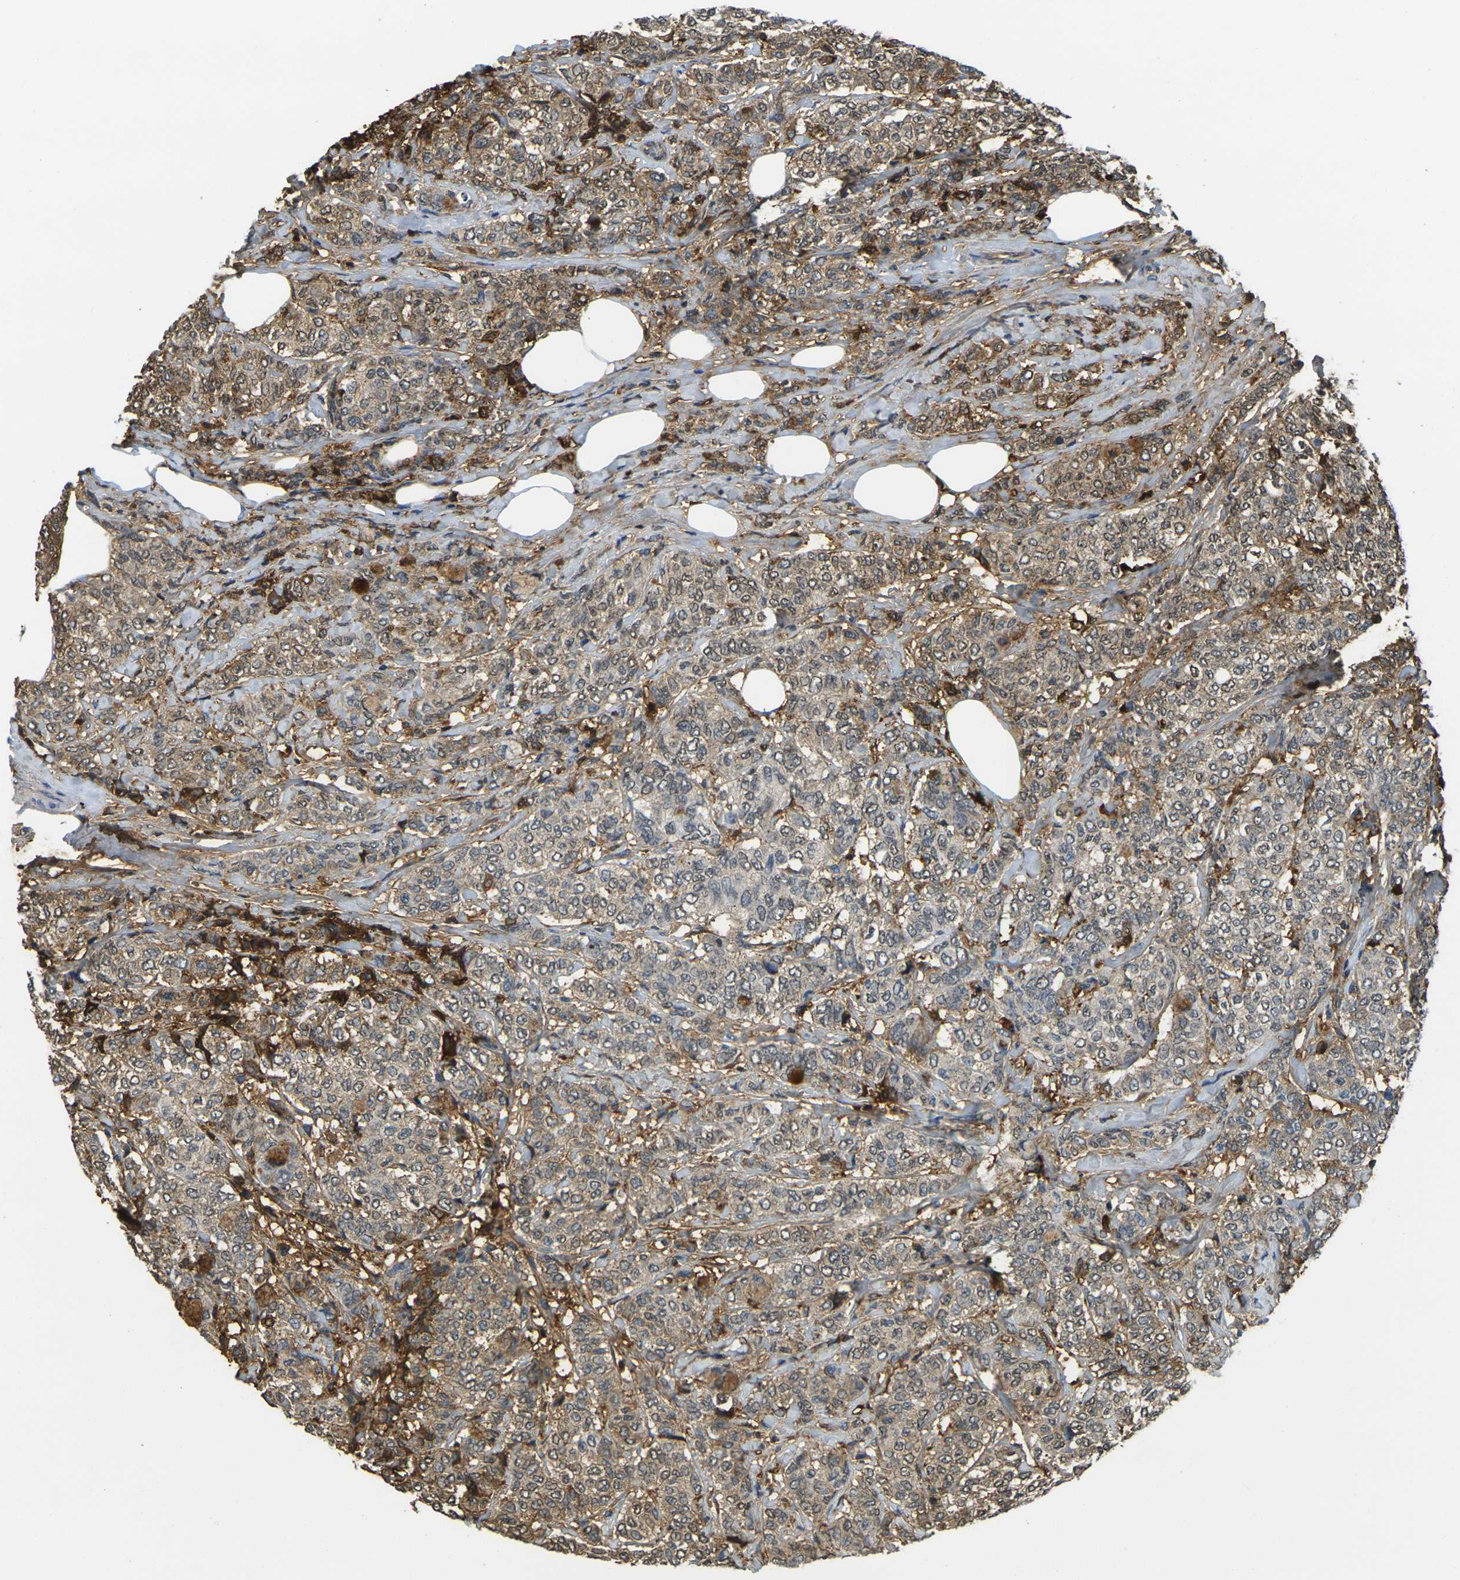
{"staining": {"intensity": "moderate", "quantity": ">75%", "location": "cytoplasmic/membranous"}, "tissue": "breast cancer", "cell_type": "Tumor cells", "image_type": "cancer", "snomed": [{"axis": "morphology", "description": "Lobular carcinoma"}, {"axis": "topography", "description": "Breast"}], "caption": "Immunohistochemistry photomicrograph of breast lobular carcinoma stained for a protein (brown), which demonstrates medium levels of moderate cytoplasmic/membranous expression in approximately >75% of tumor cells.", "gene": "PLCD1", "patient": {"sex": "female", "age": 60}}